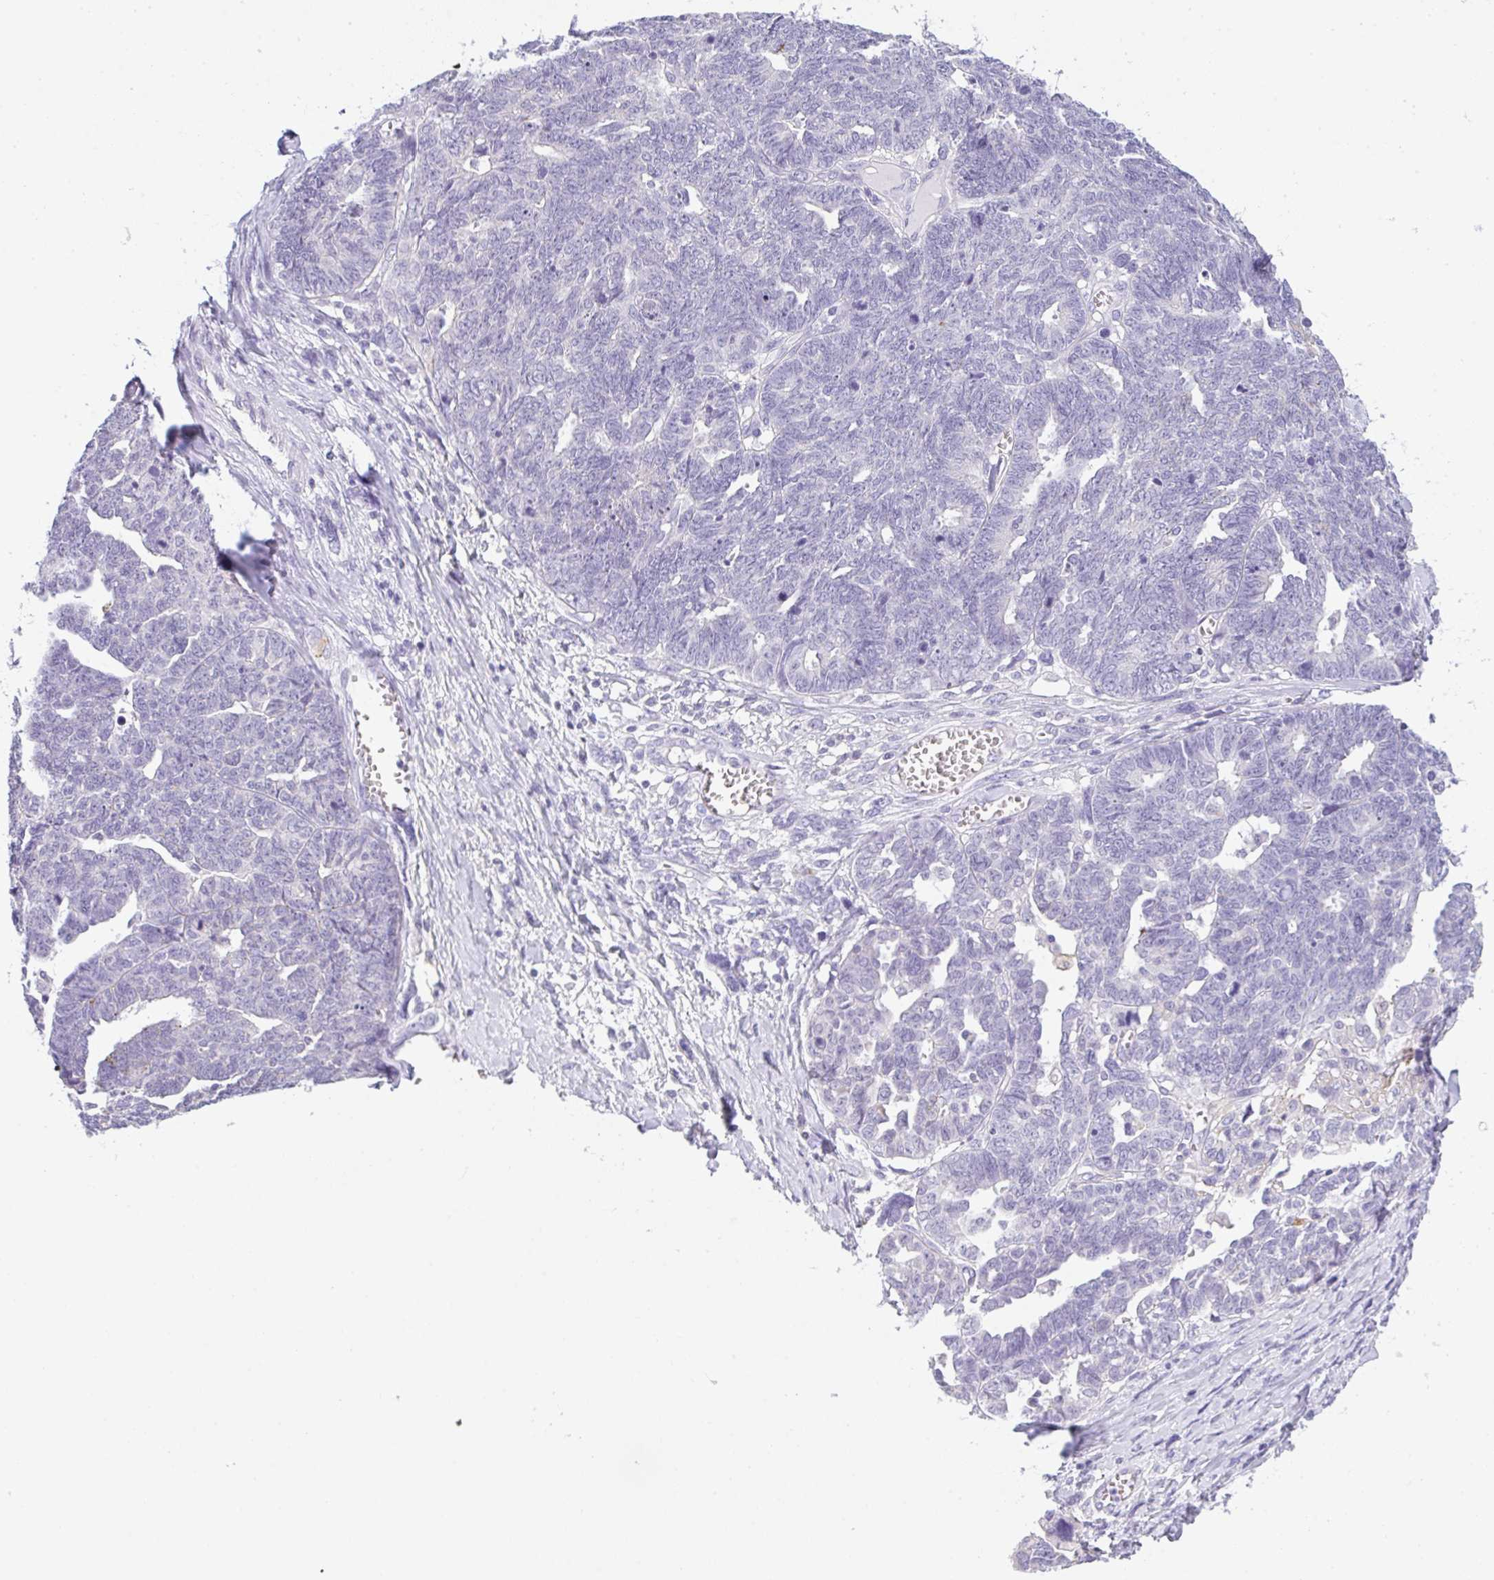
{"staining": {"intensity": "negative", "quantity": "none", "location": "none"}, "tissue": "ovarian cancer", "cell_type": "Tumor cells", "image_type": "cancer", "snomed": [{"axis": "morphology", "description": "Cystadenocarcinoma, serous, NOS"}, {"axis": "topography", "description": "Ovary"}], "caption": "This is an immunohistochemistry histopathology image of human ovarian cancer (serous cystadenocarcinoma). There is no expression in tumor cells.", "gene": "LPAR4", "patient": {"sex": "female", "age": 79}}